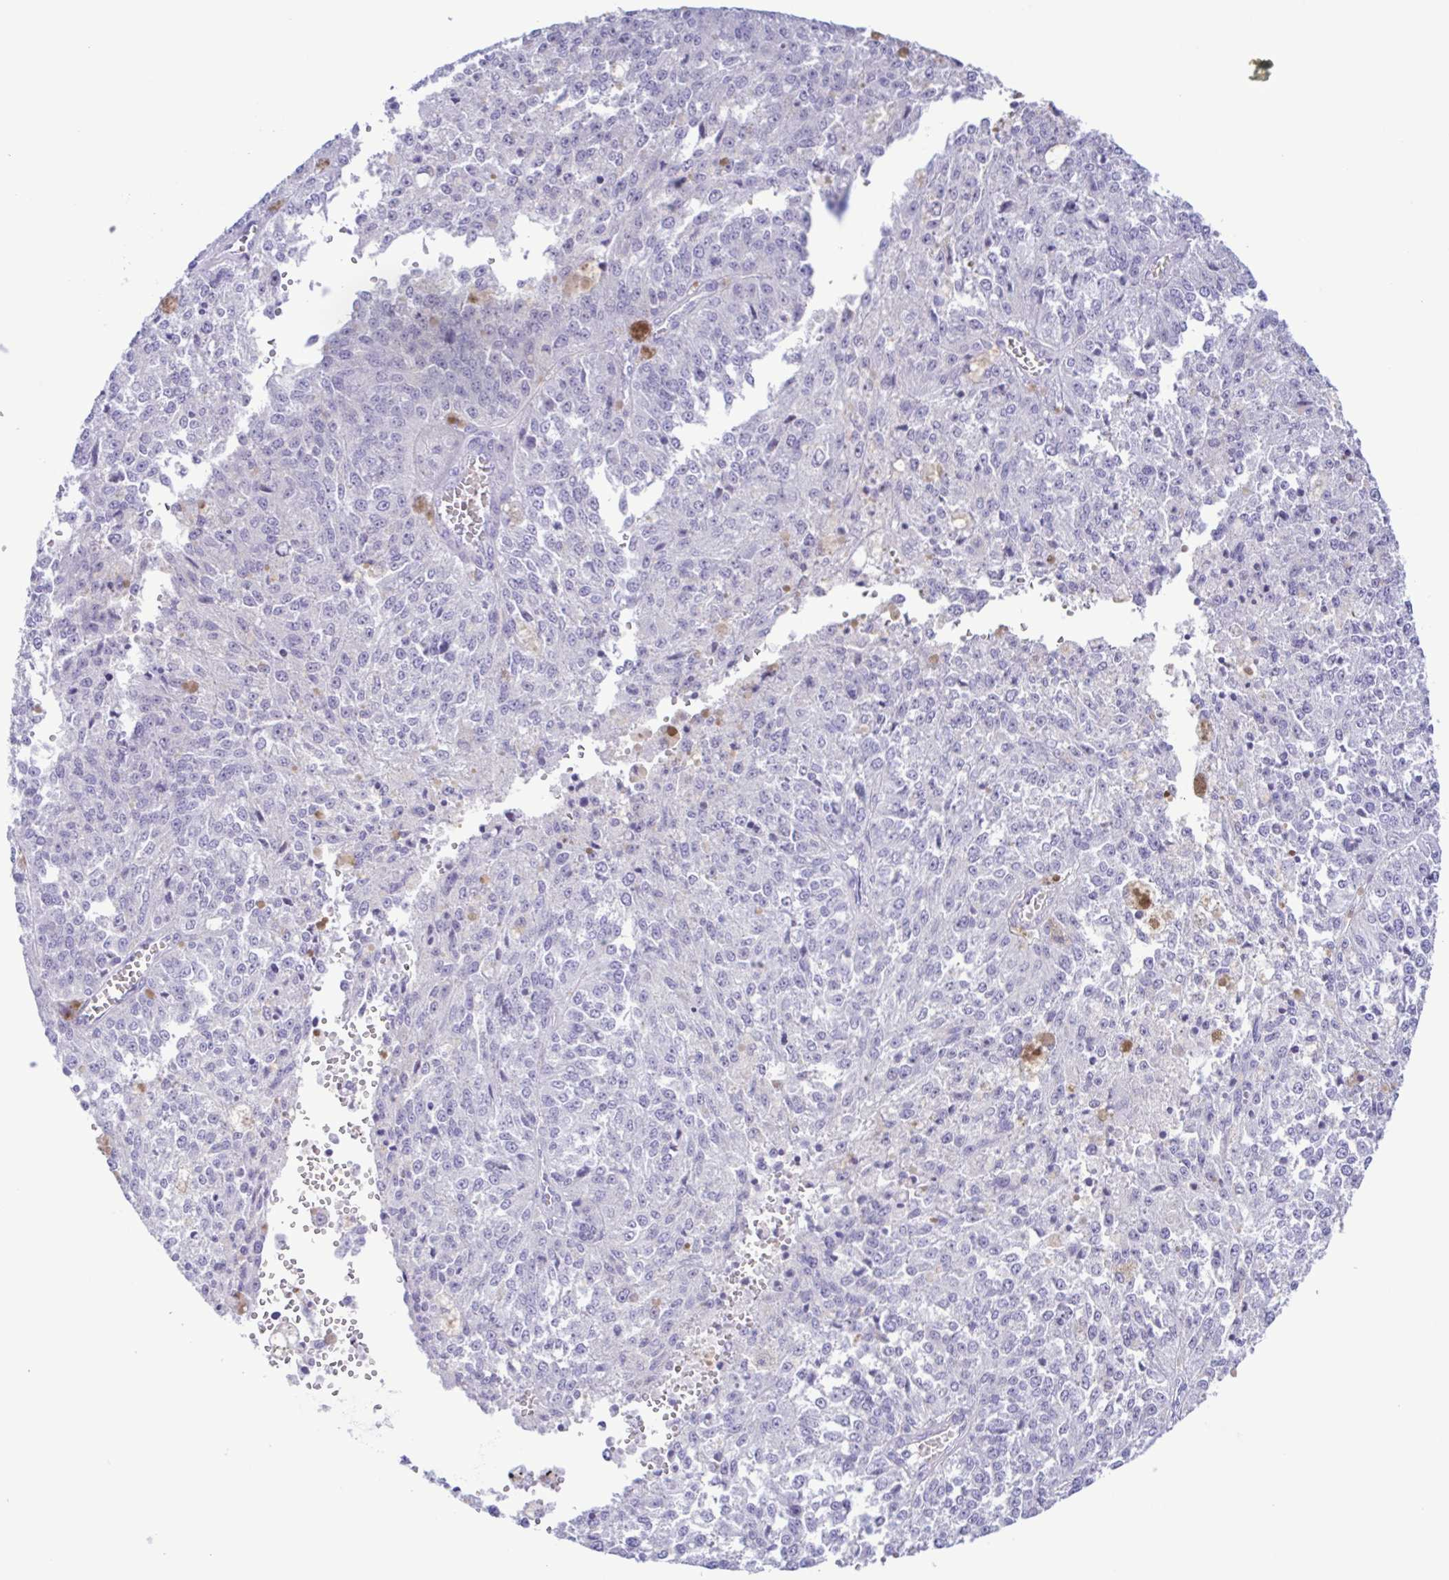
{"staining": {"intensity": "negative", "quantity": "none", "location": "none"}, "tissue": "melanoma", "cell_type": "Tumor cells", "image_type": "cancer", "snomed": [{"axis": "morphology", "description": "Malignant melanoma, Metastatic site"}, {"axis": "topography", "description": "Lymph node"}], "caption": "Histopathology image shows no significant protein staining in tumor cells of malignant melanoma (metastatic site).", "gene": "CYP11A1", "patient": {"sex": "female", "age": 64}}